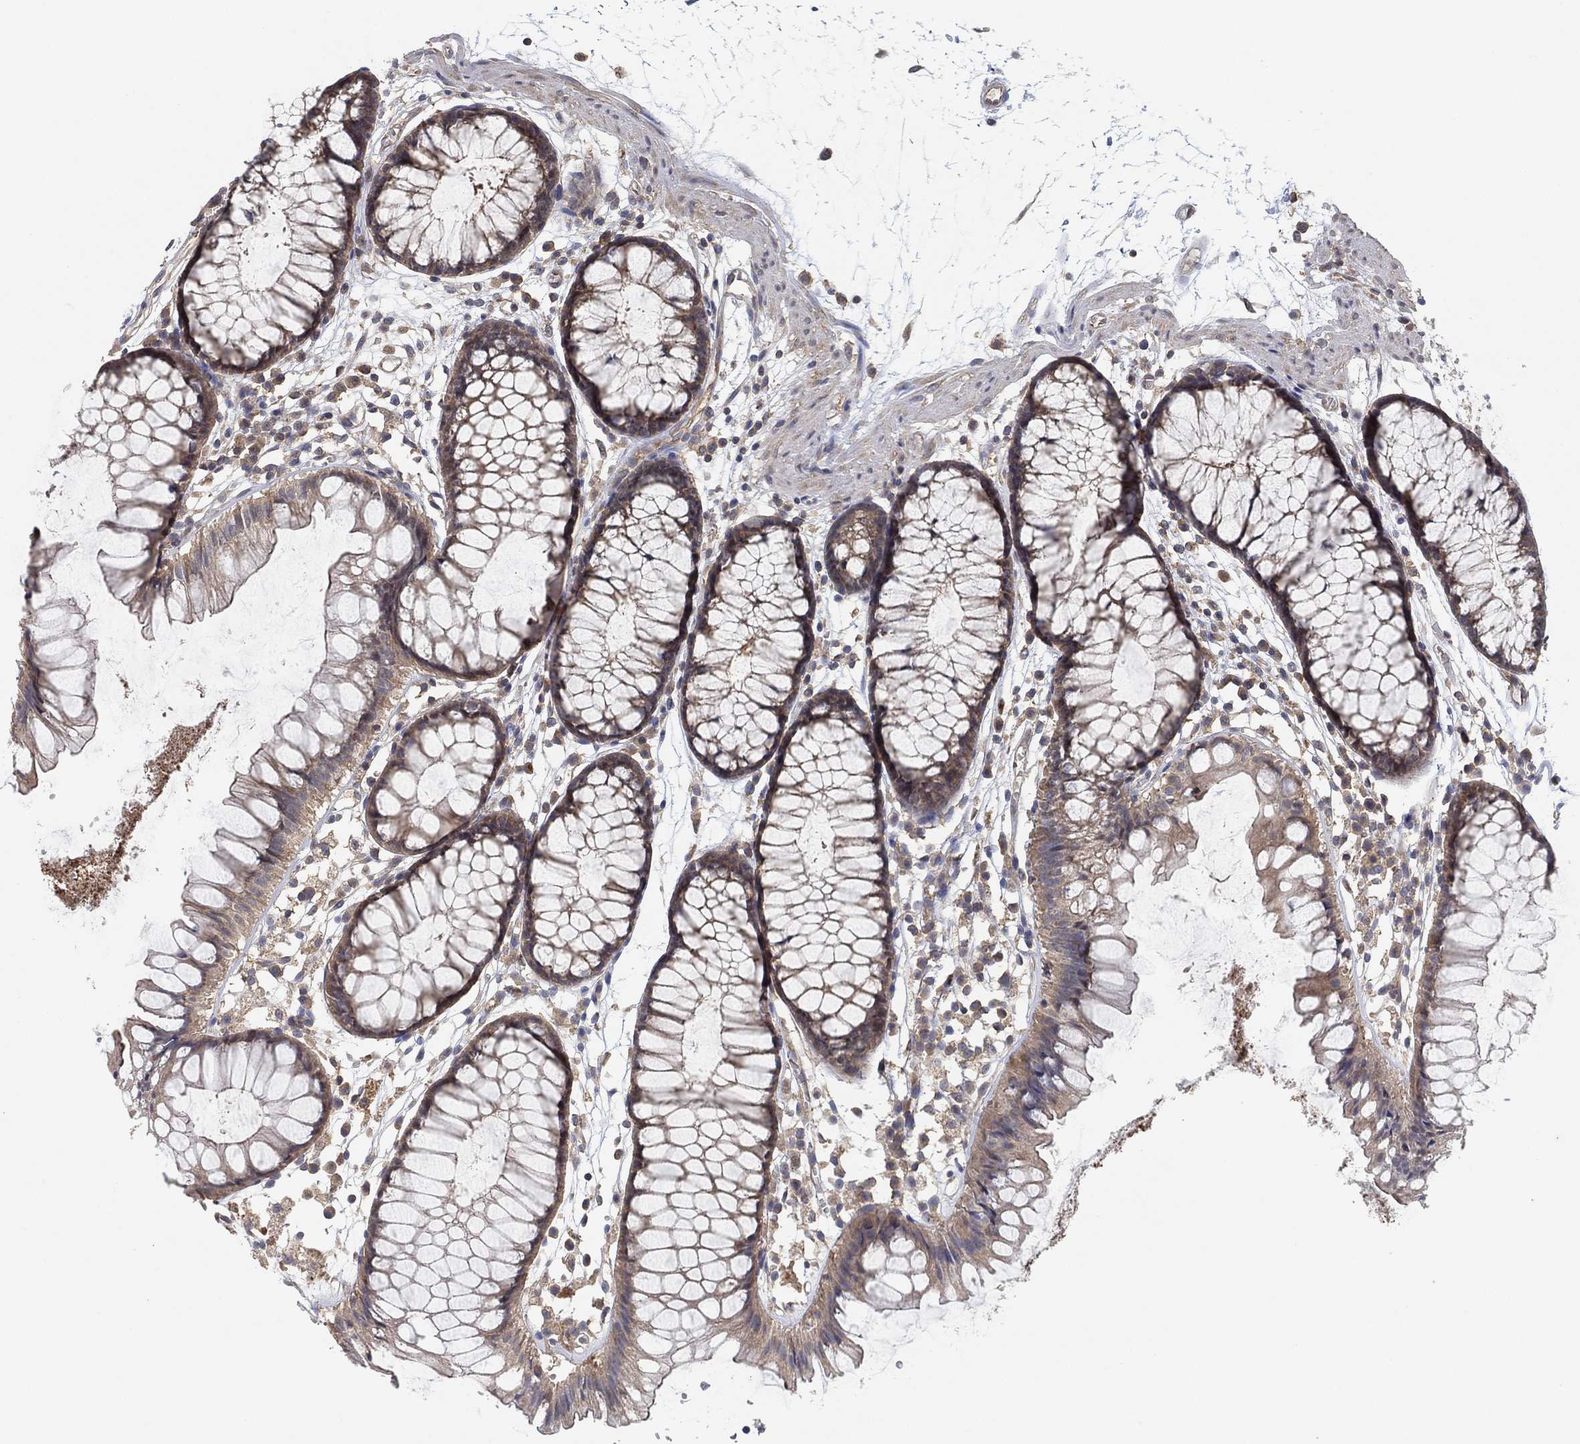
{"staining": {"intensity": "negative", "quantity": "none", "location": "none"}, "tissue": "colon", "cell_type": "Endothelial cells", "image_type": "normal", "snomed": [{"axis": "morphology", "description": "Normal tissue, NOS"}, {"axis": "morphology", "description": "Adenocarcinoma, NOS"}, {"axis": "topography", "description": "Colon"}], "caption": "Immunohistochemistry (IHC) photomicrograph of benign colon: colon stained with DAB (3,3'-diaminobenzidine) exhibits no significant protein expression in endothelial cells.", "gene": "CCDC43", "patient": {"sex": "male", "age": 65}}